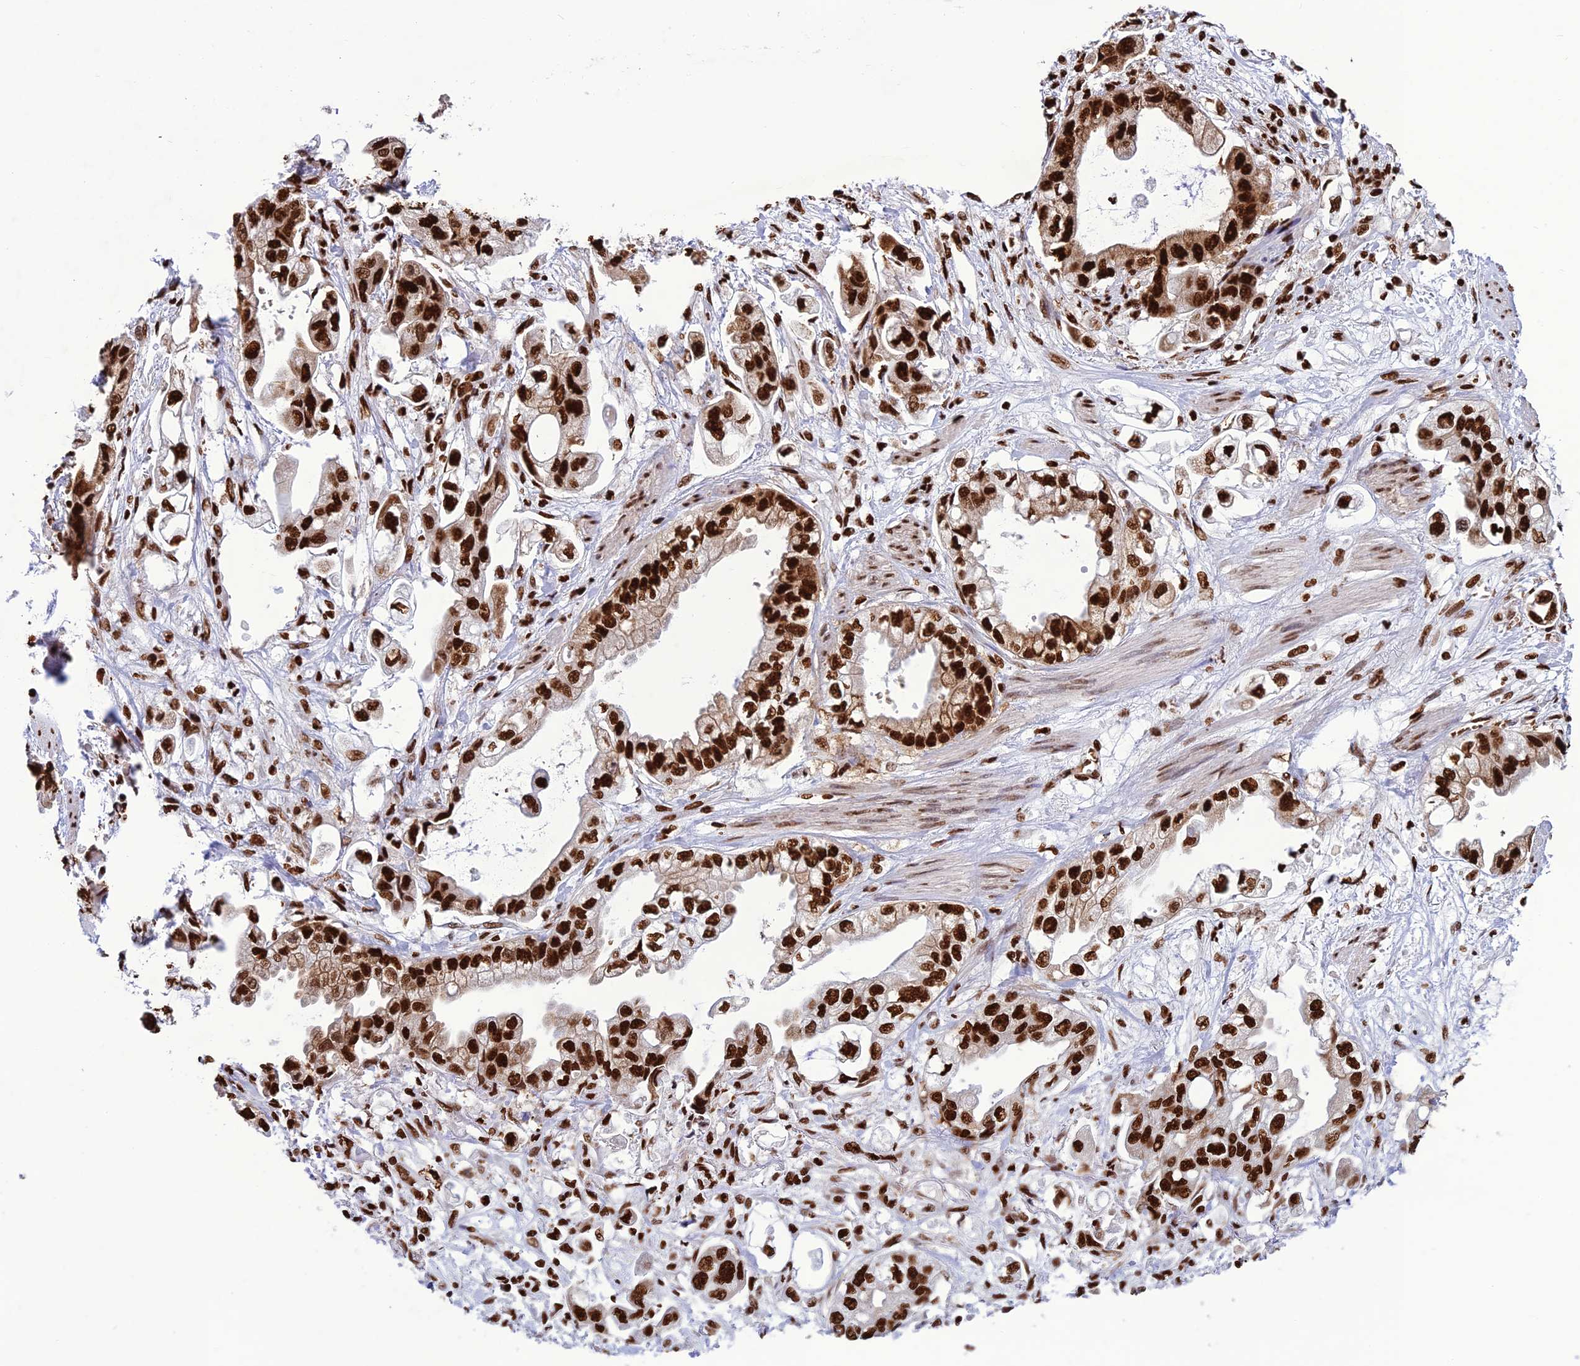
{"staining": {"intensity": "strong", "quantity": ">75%", "location": "nuclear"}, "tissue": "stomach cancer", "cell_type": "Tumor cells", "image_type": "cancer", "snomed": [{"axis": "morphology", "description": "Adenocarcinoma, NOS"}, {"axis": "topography", "description": "Stomach"}], "caption": "The image reveals immunohistochemical staining of stomach cancer (adenocarcinoma). There is strong nuclear positivity is present in approximately >75% of tumor cells.", "gene": "INO80E", "patient": {"sex": "male", "age": 62}}